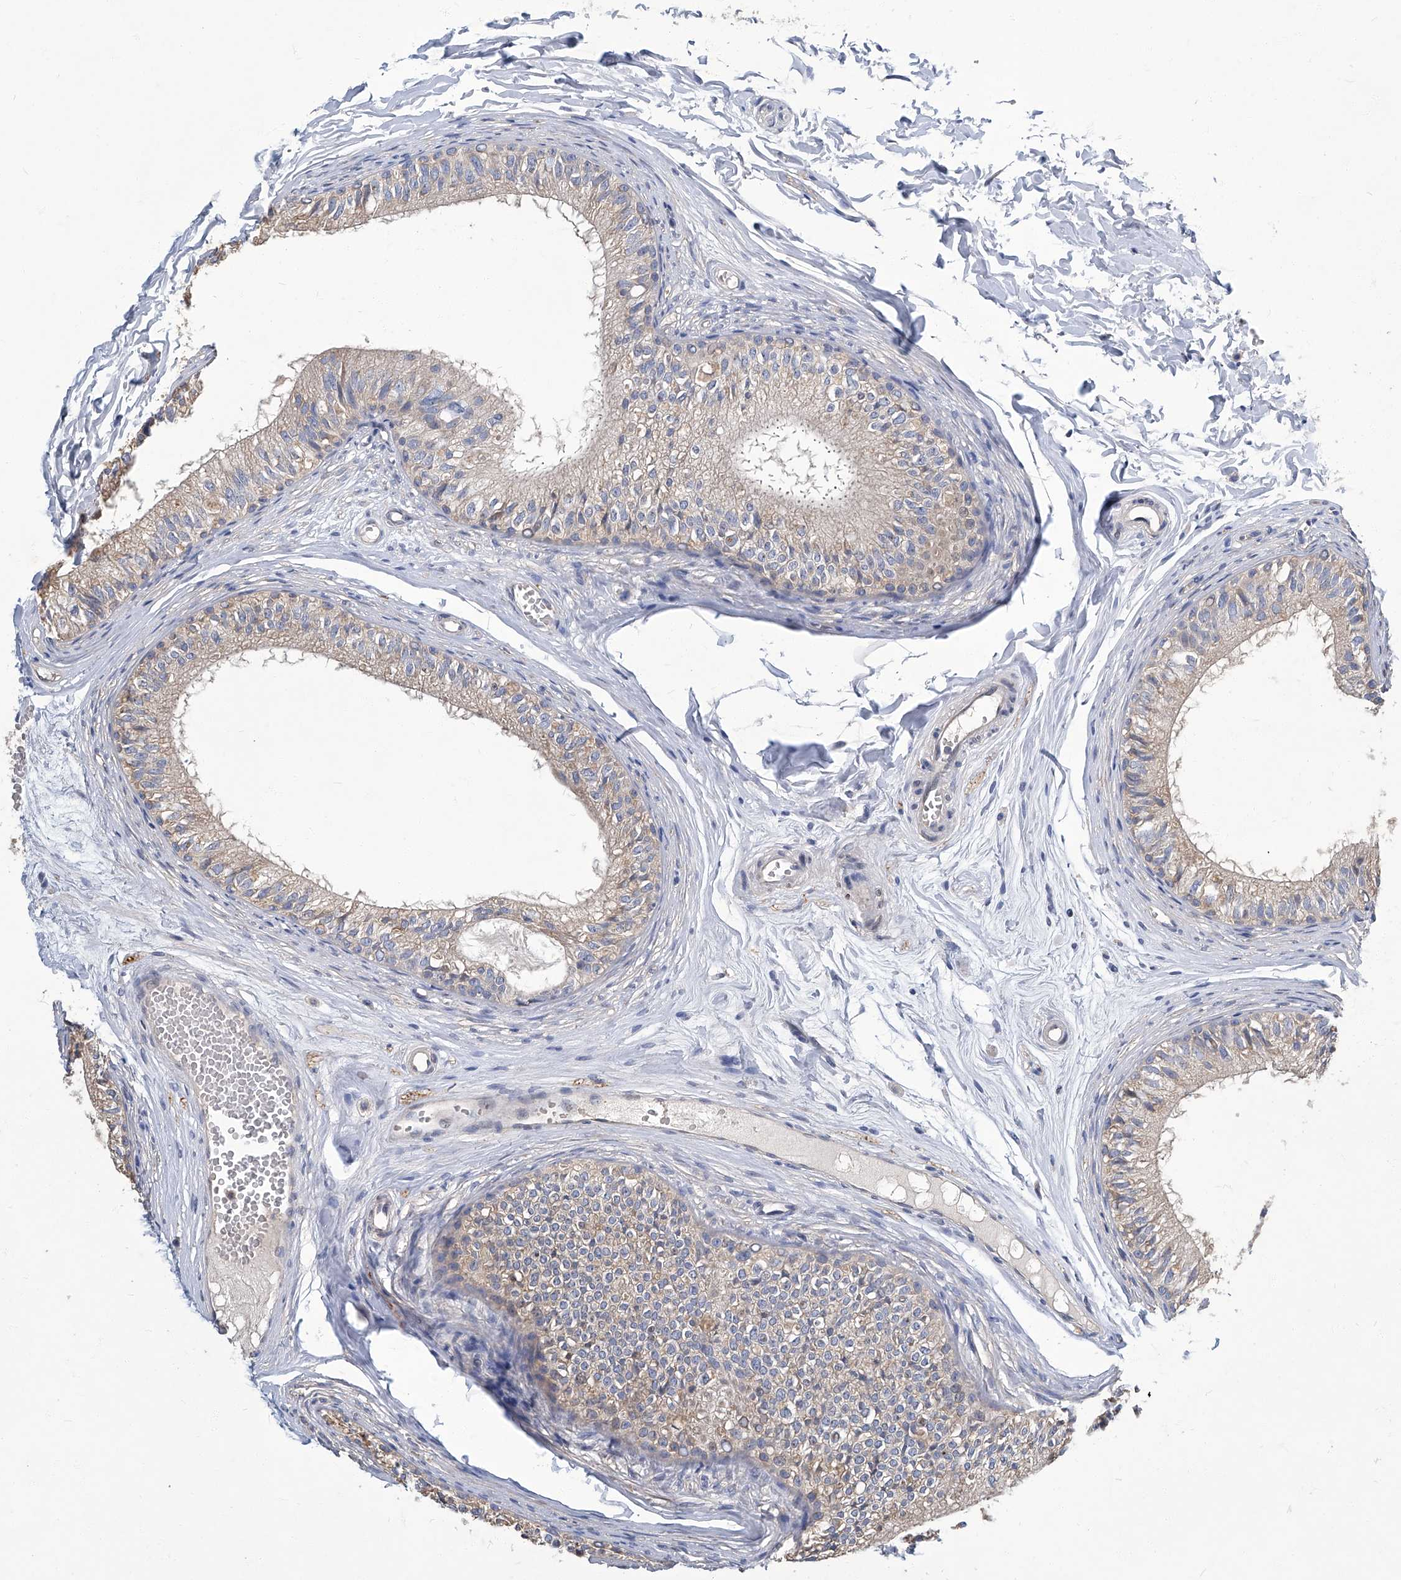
{"staining": {"intensity": "negative", "quantity": "none", "location": "none"}, "tissue": "epididymis", "cell_type": "Glandular cells", "image_type": "normal", "snomed": [{"axis": "morphology", "description": "Normal tissue, NOS"}, {"axis": "morphology", "description": "Seminoma in situ"}, {"axis": "topography", "description": "Testis"}, {"axis": "topography", "description": "Epididymis"}], "caption": "This is an IHC photomicrograph of unremarkable human epididymis. There is no staining in glandular cells.", "gene": "TGFBR1", "patient": {"sex": "male", "age": 28}}